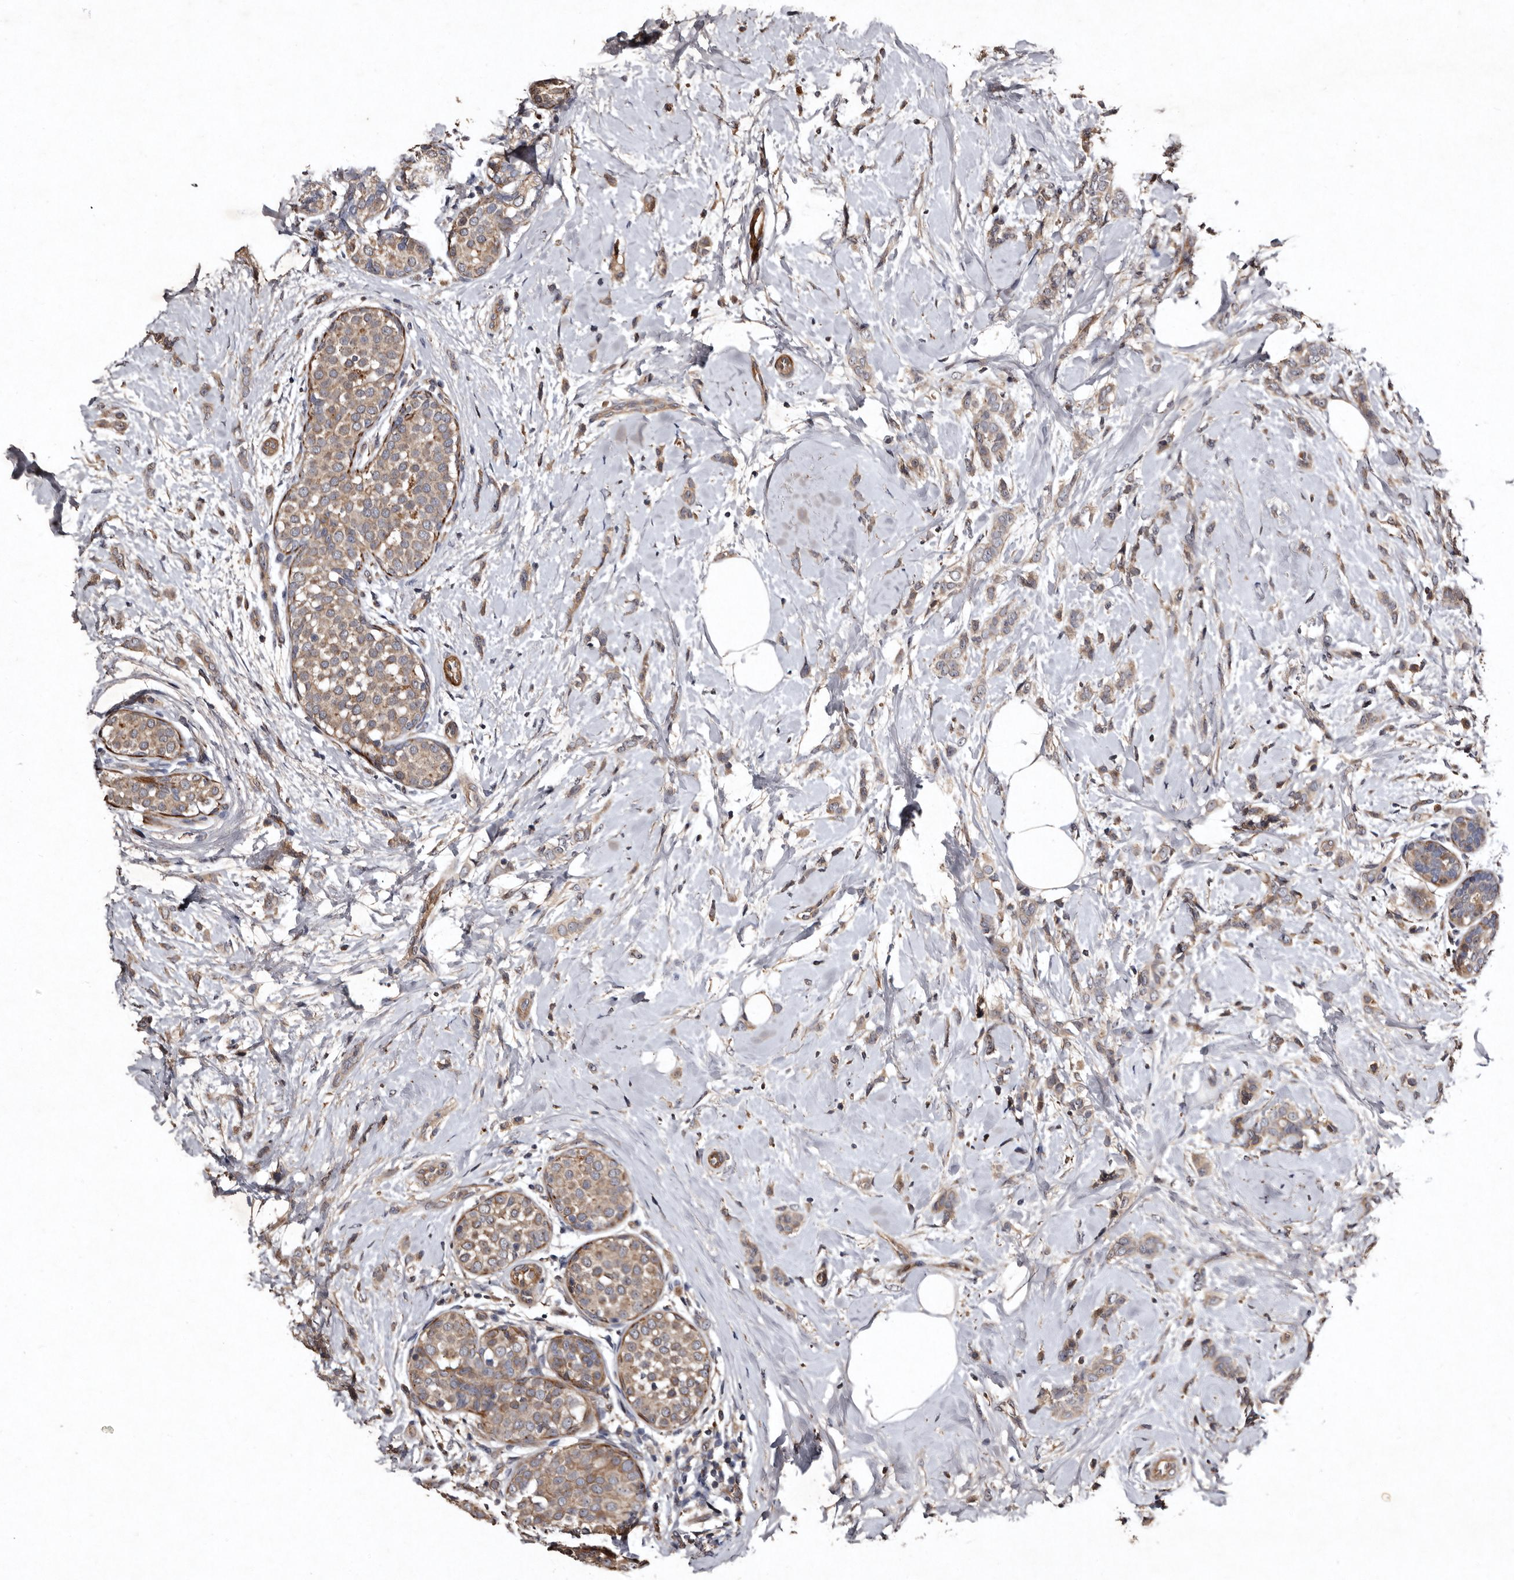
{"staining": {"intensity": "moderate", "quantity": ">75%", "location": "cytoplasmic/membranous"}, "tissue": "breast cancer", "cell_type": "Tumor cells", "image_type": "cancer", "snomed": [{"axis": "morphology", "description": "Lobular carcinoma, in situ"}, {"axis": "morphology", "description": "Lobular carcinoma"}, {"axis": "topography", "description": "Breast"}], "caption": "Tumor cells display medium levels of moderate cytoplasmic/membranous expression in approximately >75% of cells in human lobular carcinoma in situ (breast).", "gene": "PRKD3", "patient": {"sex": "female", "age": 41}}